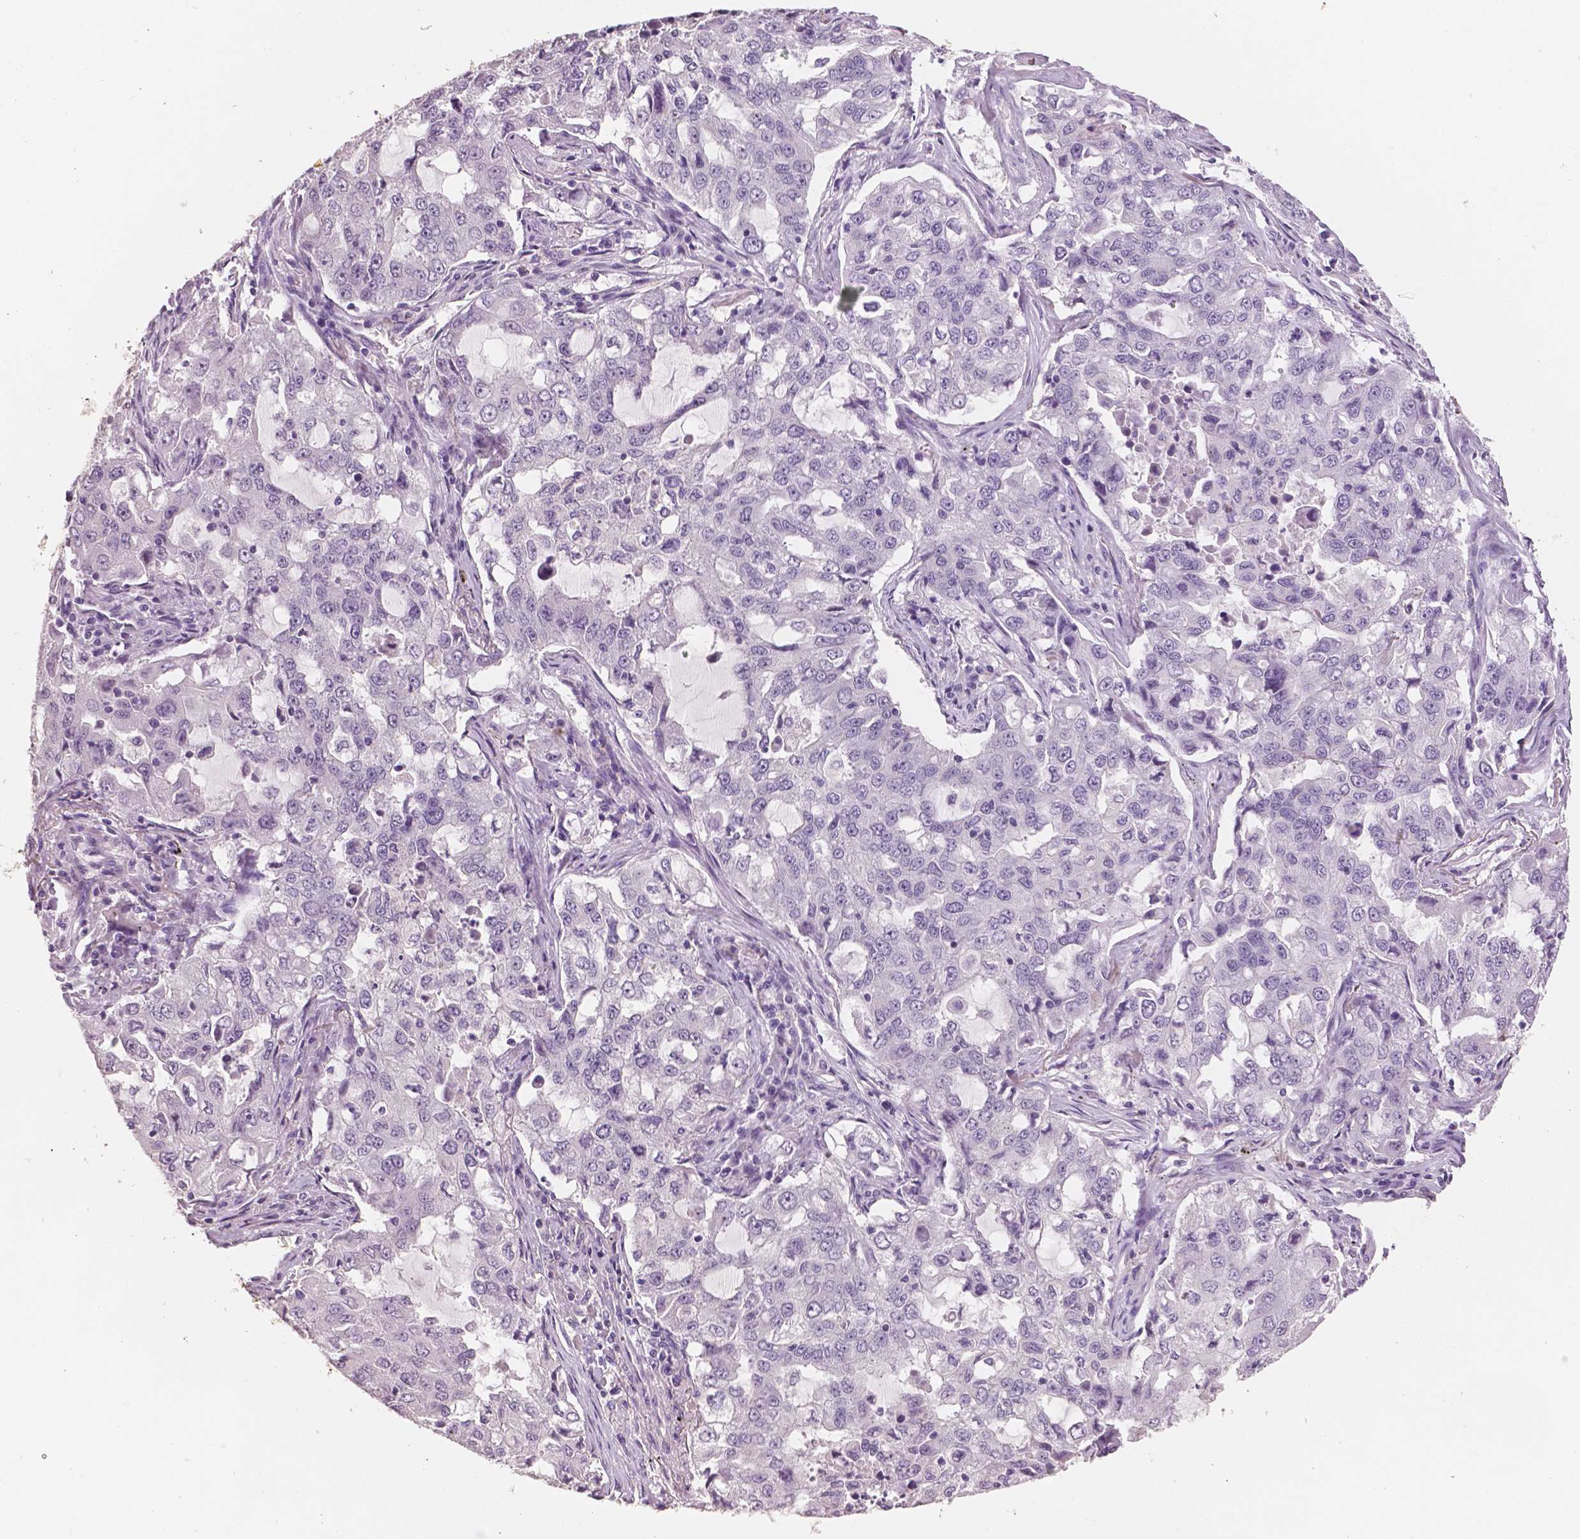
{"staining": {"intensity": "negative", "quantity": "none", "location": "none"}, "tissue": "lung cancer", "cell_type": "Tumor cells", "image_type": "cancer", "snomed": [{"axis": "morphology", "description": "Adenocarcinoma, NOS"}, {"axis": "topography", "description": "Lung"}], "caption": "High magnification brightfield microscopy of lung adenocarcinoma stained with DAB (3,3'-diaminobenzidine) (brown) and counterstained with hematoxylin (blue): tumor cells show no significant positivity. (DAB (3,3'-diaminobenzidine) immunohistochemistry, high magnification).", "gene": "TSPAN7", "patient": {"sex": "female", "age": 61}}